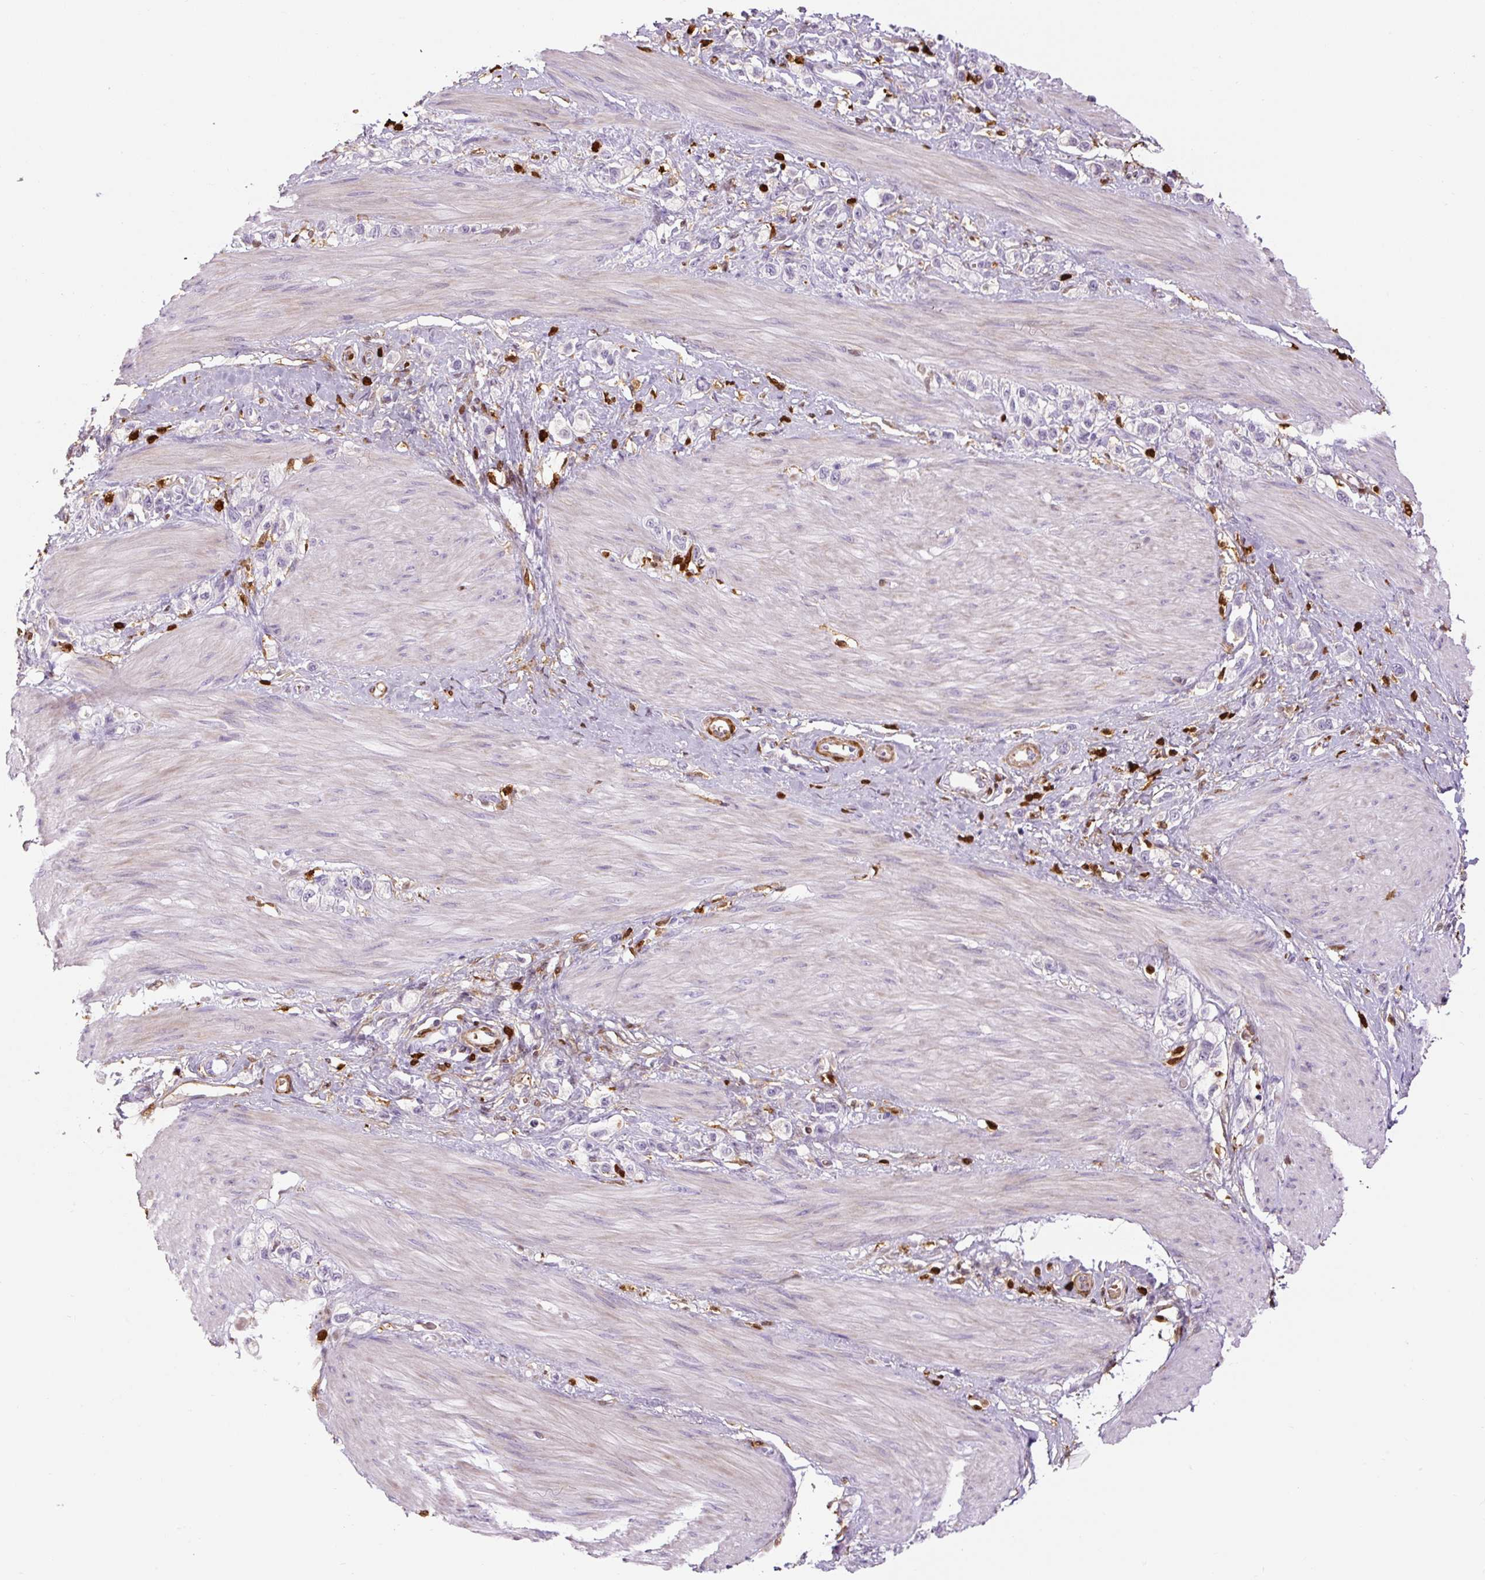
{"staining": {"intensity": "negative", "quantity": "none", "location": "none"}, "tissue": "stomach cancer", "cell_type": "Tumor cells", "image_type": "cancer", "snomed": [{"axis": "morphology", "description": "Adenocarcinoma, NOS"}, {"axis": "topography", "description": "Stomach"}], "caption": "A high-resolution histopathology image shows immunohistochemistry staining of stomach cancer (adenocarcinoma), which reveals no significant positivity in tumor cells.", "gene": "S100A4", "patient": {"sex": "female", "age": 65}}